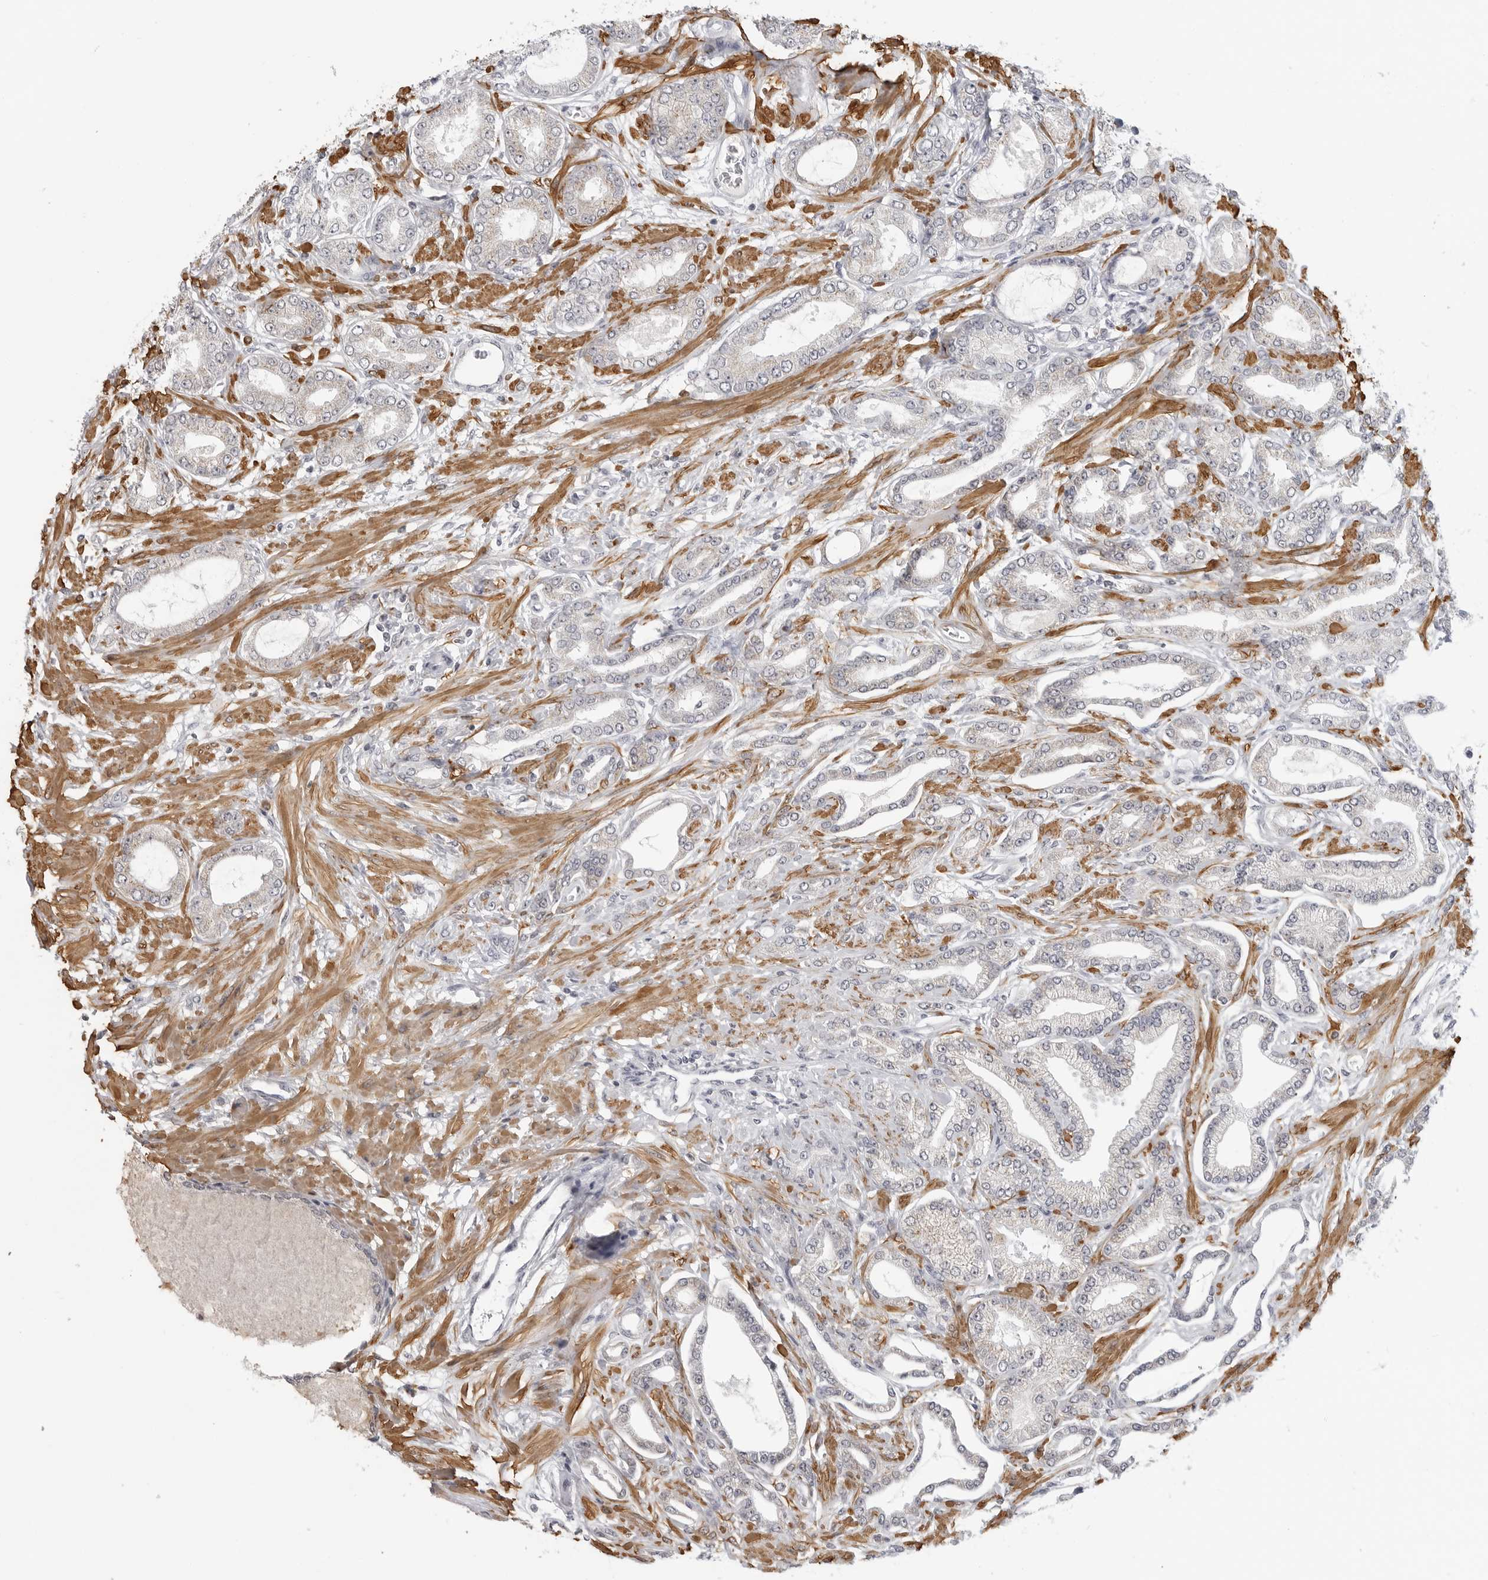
{"staining": {"intensity": "negative", "quantity": "none", "location": "none"}, "tissue": "prostate cancer", "cell_type": "Tumor cells", "image_type": "cancer", "snomed": [{"axis": "morphology", "description": "Adenocarcinoma, Low grade"}, {"axis": "topography", "description": "Prostate"}], "caption": "Protein analysis of prostate adenocarcinoma (low-grade) reveals no significant staining in tumor cells.", "gene": "MAP7D1", "patient": {"sex": "male", "age": 63}}